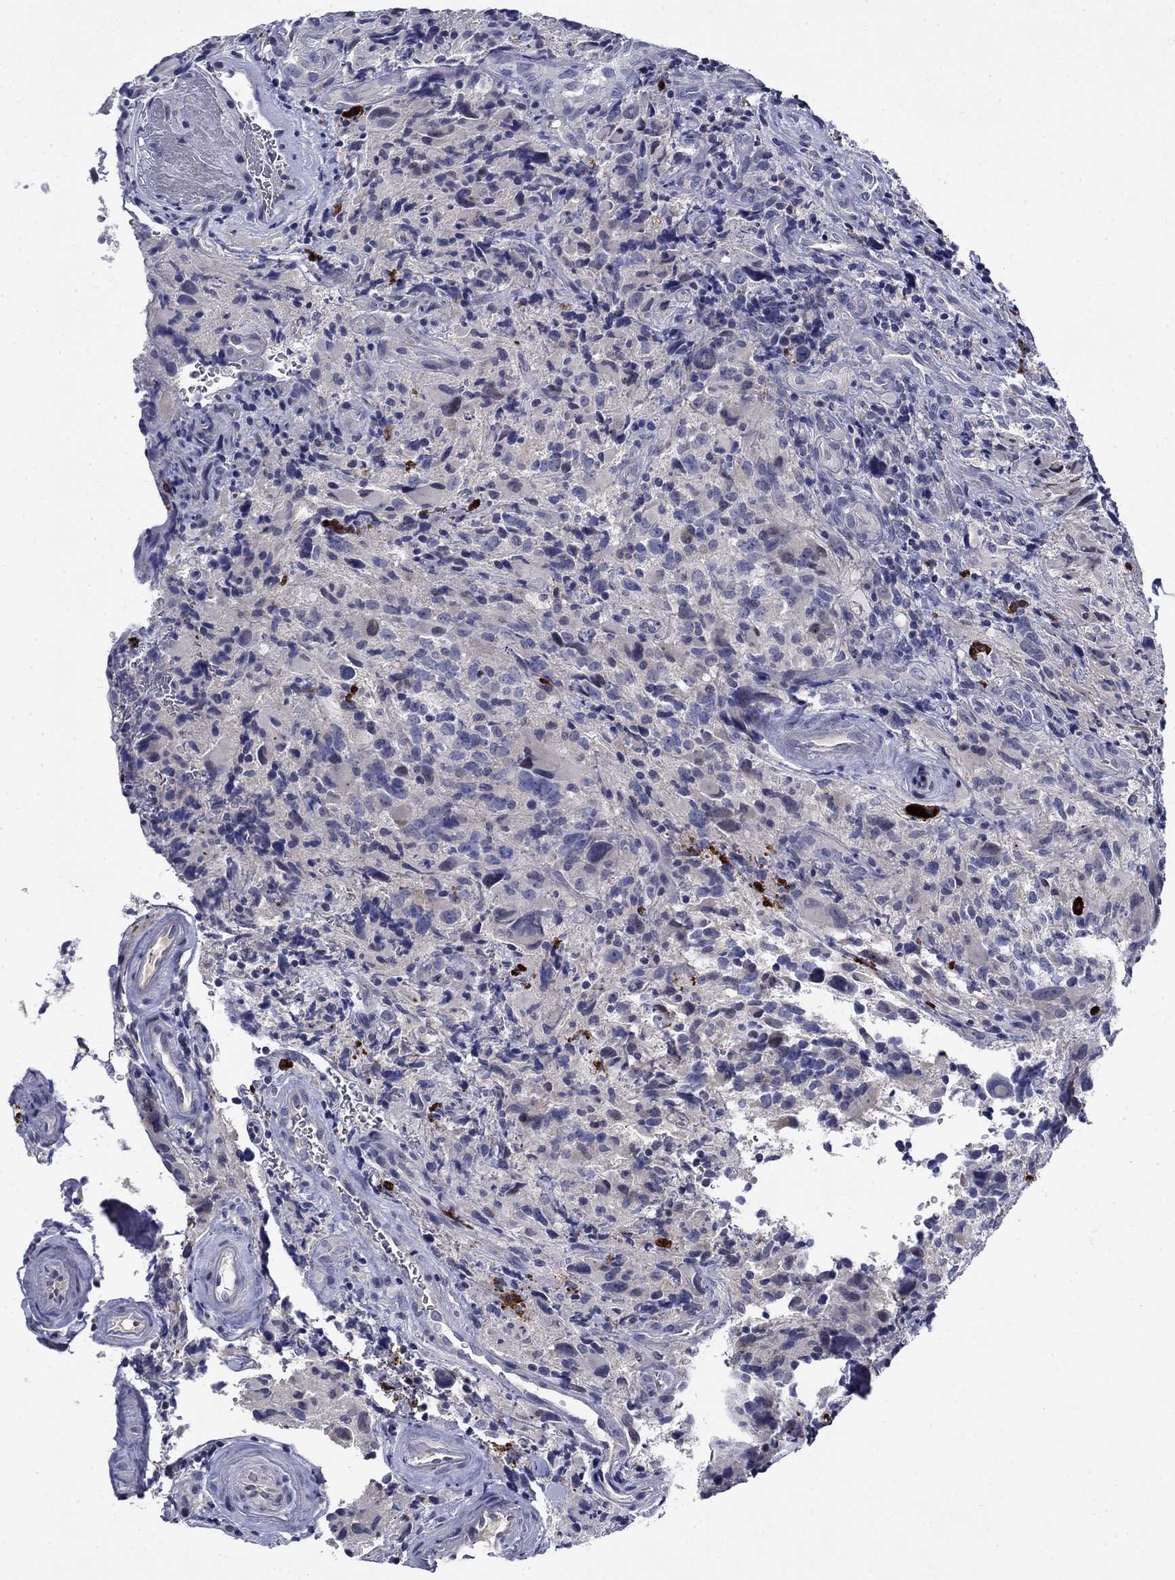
{"staining": {"intensity": "negative", "quantity": "none", "location": "none"}, "tissue": "glioma", "cell_type": "Tumor cells", "image_type": "cancer", "snomed": [{"axis": "morphology", "description": "Glioma, malignant, NOS"}, {"axis": "morphology", "description": "Glioma, malignant, High grade"}, {"axis": "topography", "description": "Brain"}], "caption": "High power microscopy image of an IHC micrograph of glioma, revealing no significant positivity in tumor cells.", "gene": "STAB2", "patient": {"sex": "female", "age": 71}}